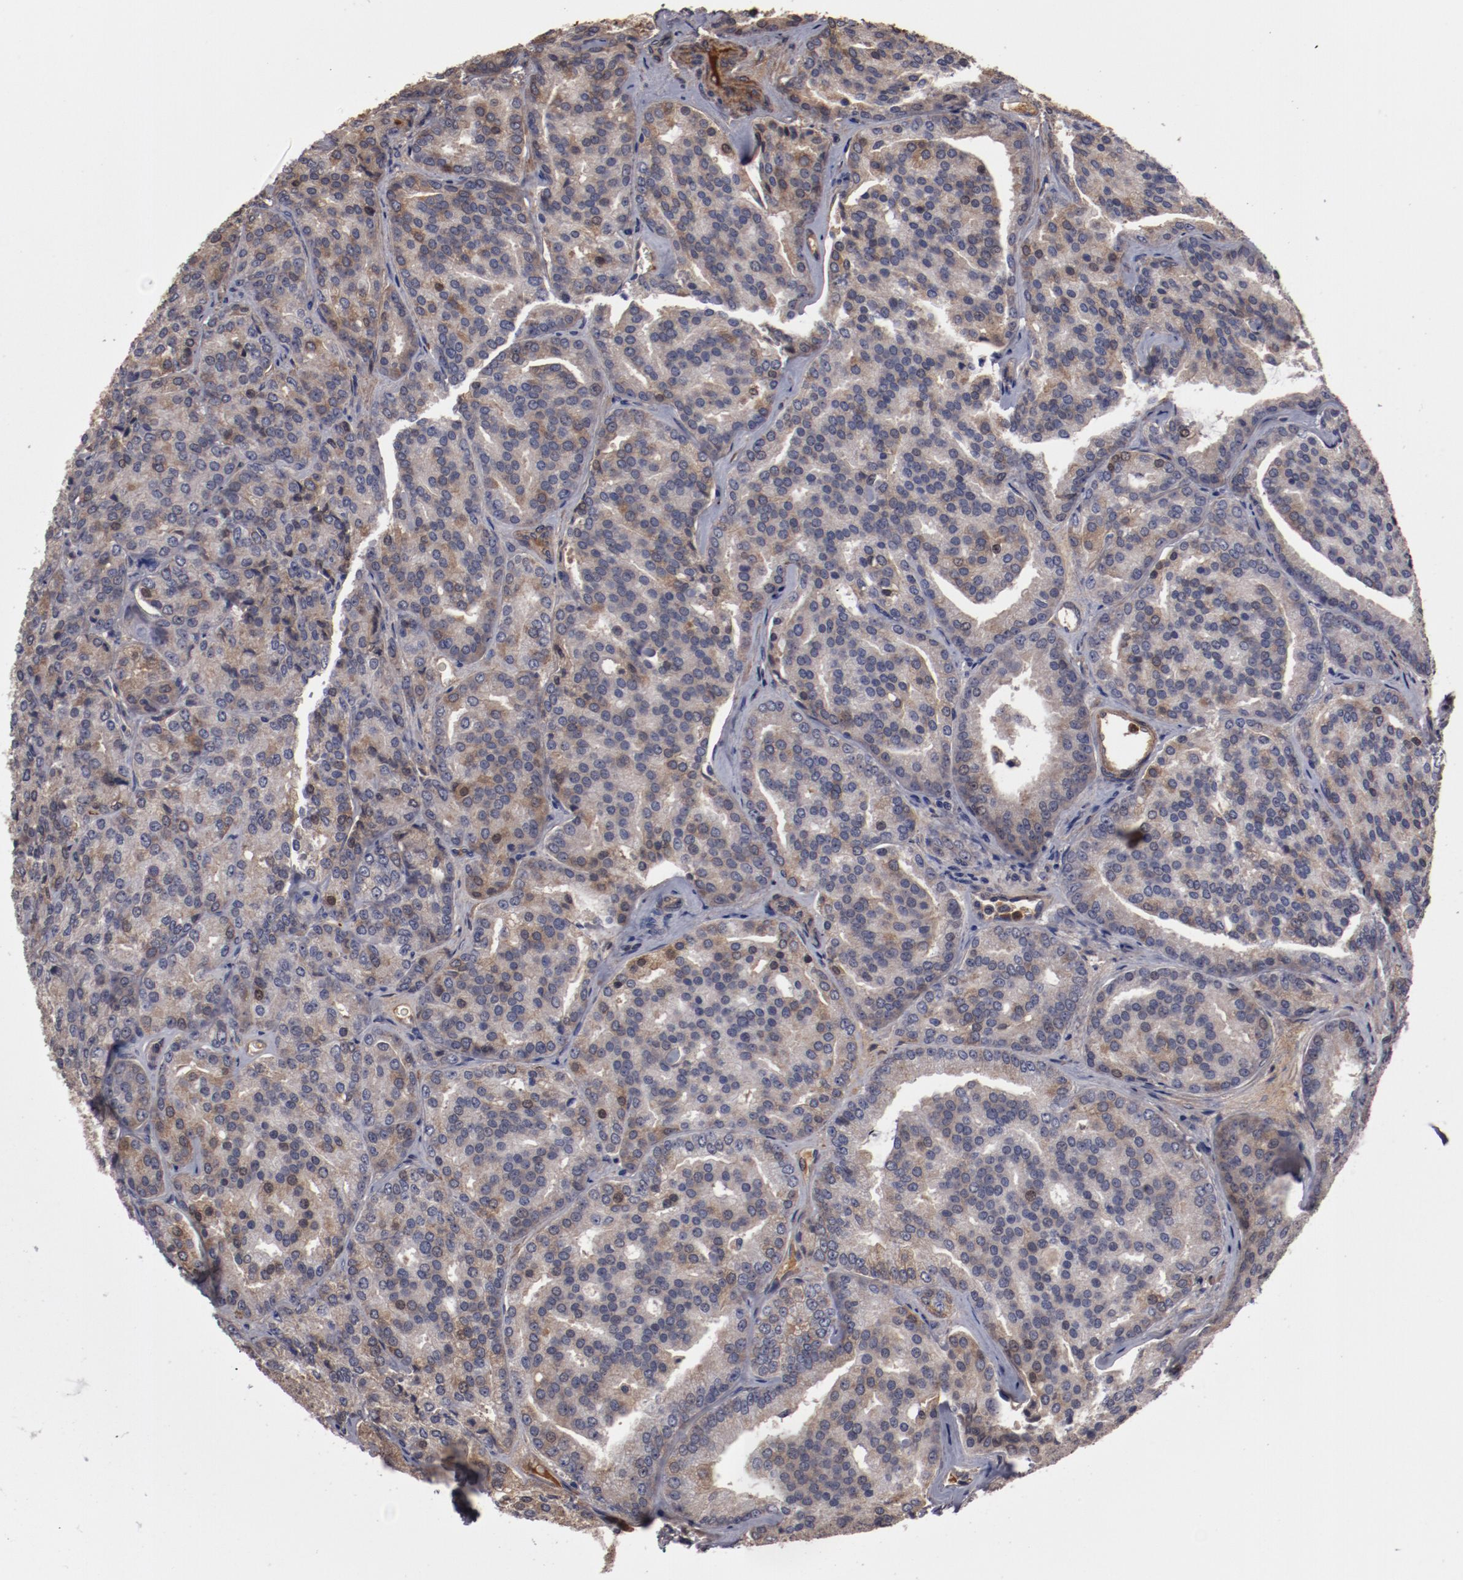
{"staining": {"intensity": "weak", "quantity": ">75%", "location": "cytoplasmic/membranous,nuclear"}, "tissue": "prostate cancer", "cell_type": "Tumor cells", "image_type": "cancer", "snomed": [{"axis": "morphology", "description": "Adenocarcinoma, High grade"}, {"axis": "topography", "description": "Prostate"}], "caption": "This photomicrograph reveals IHC staining of human prostate cancer (high-grade adenocarcinoma), with low weak cytoplasmic/membranous and nuclear staining in approximately >75% of tumor cells.", "gene": "SERPINA7", "patient": {"sex": "male", "age": 64}}